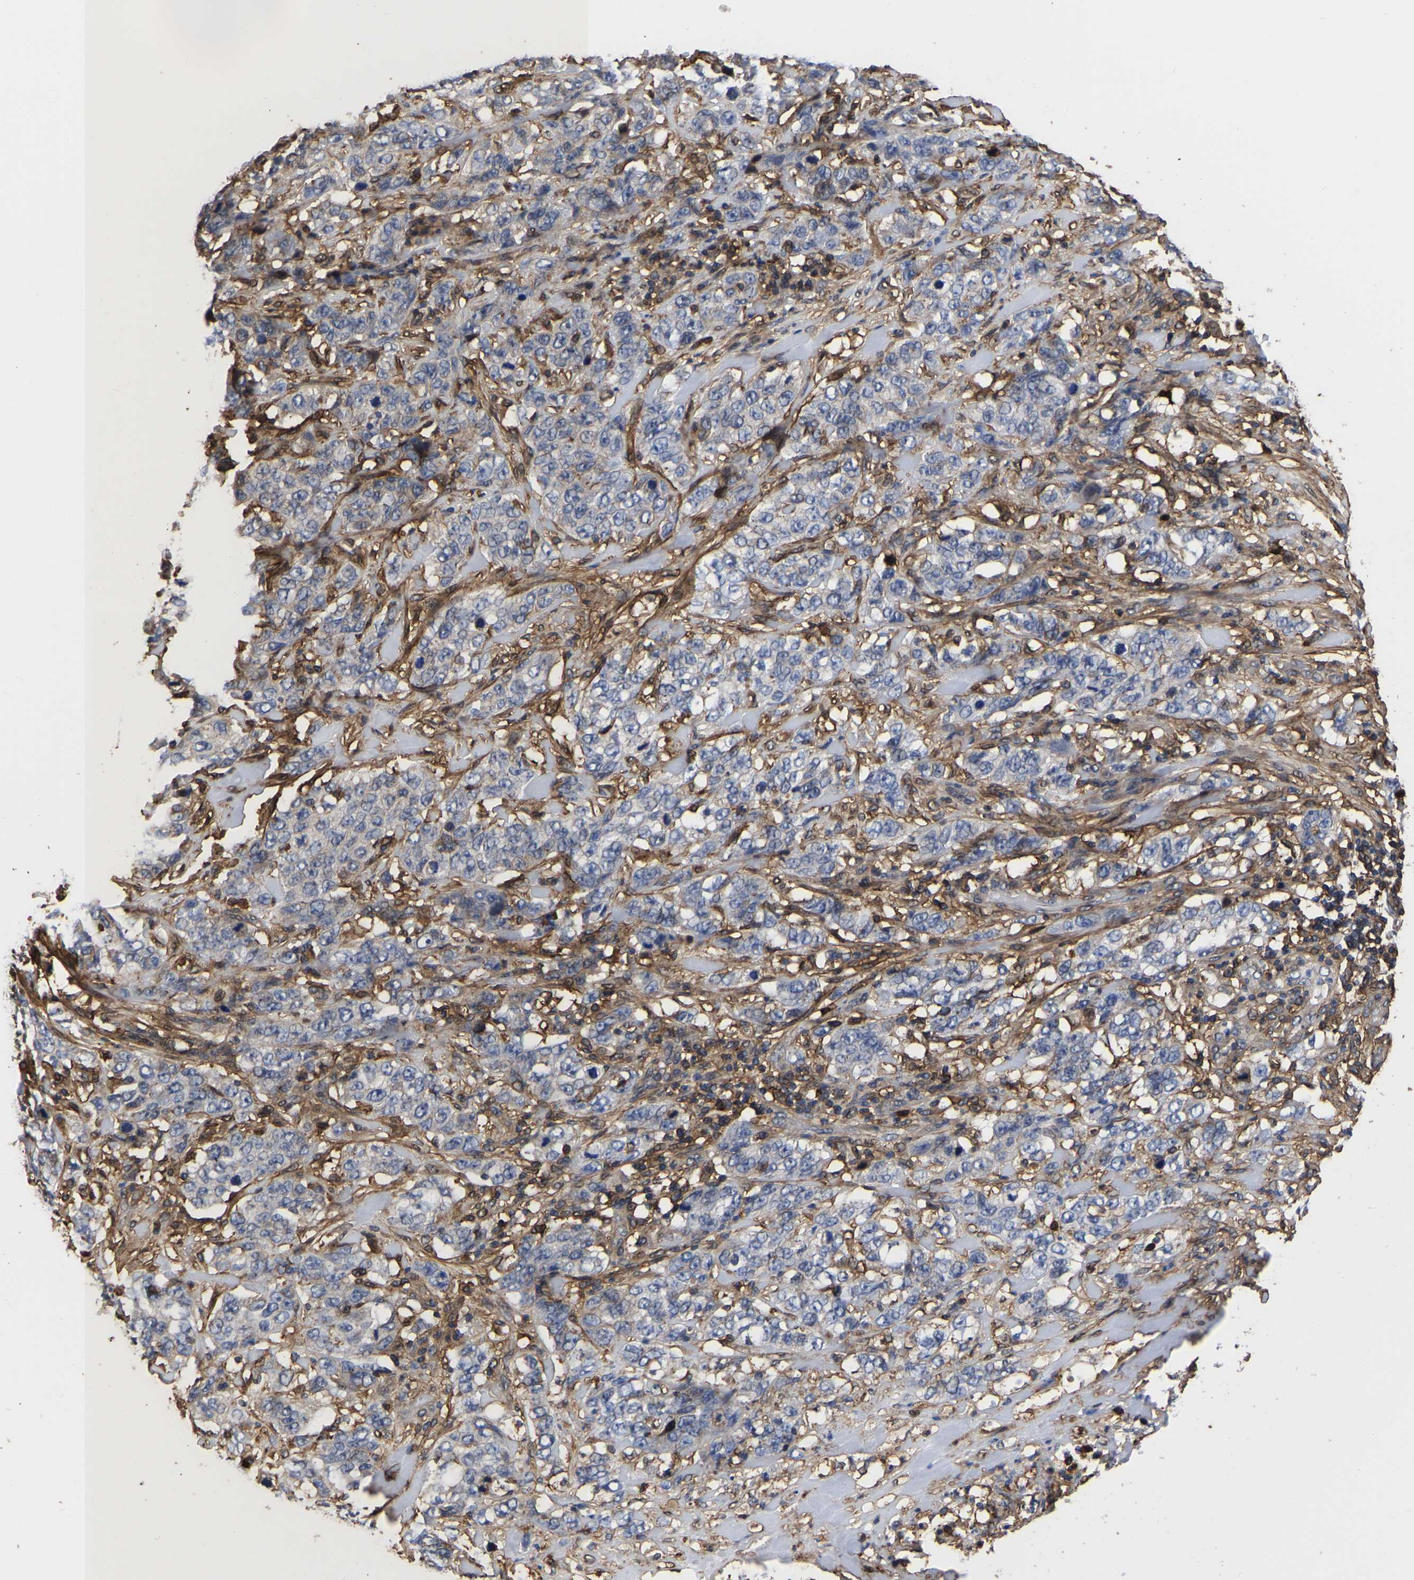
{"staining": {"intensity": "negative", "quantity": "none", "location": "none"}, "tissue": "stomach cancer", "cell_type": "Tumor cells", "image_type": "cancer", "snomed": [{"axis": "morphology", "description": "Adenocarcinoma, NOS"}, {"axis": "topography", "description": "Stomach"}], "caption": "Immunohistochemistry micrograph of adenocarcinoma (stomach) stained for a protein (brown), which displays no expression in tumor cells.", "gene": "LIF", "patient": {"sex": "male", "age": 48}}